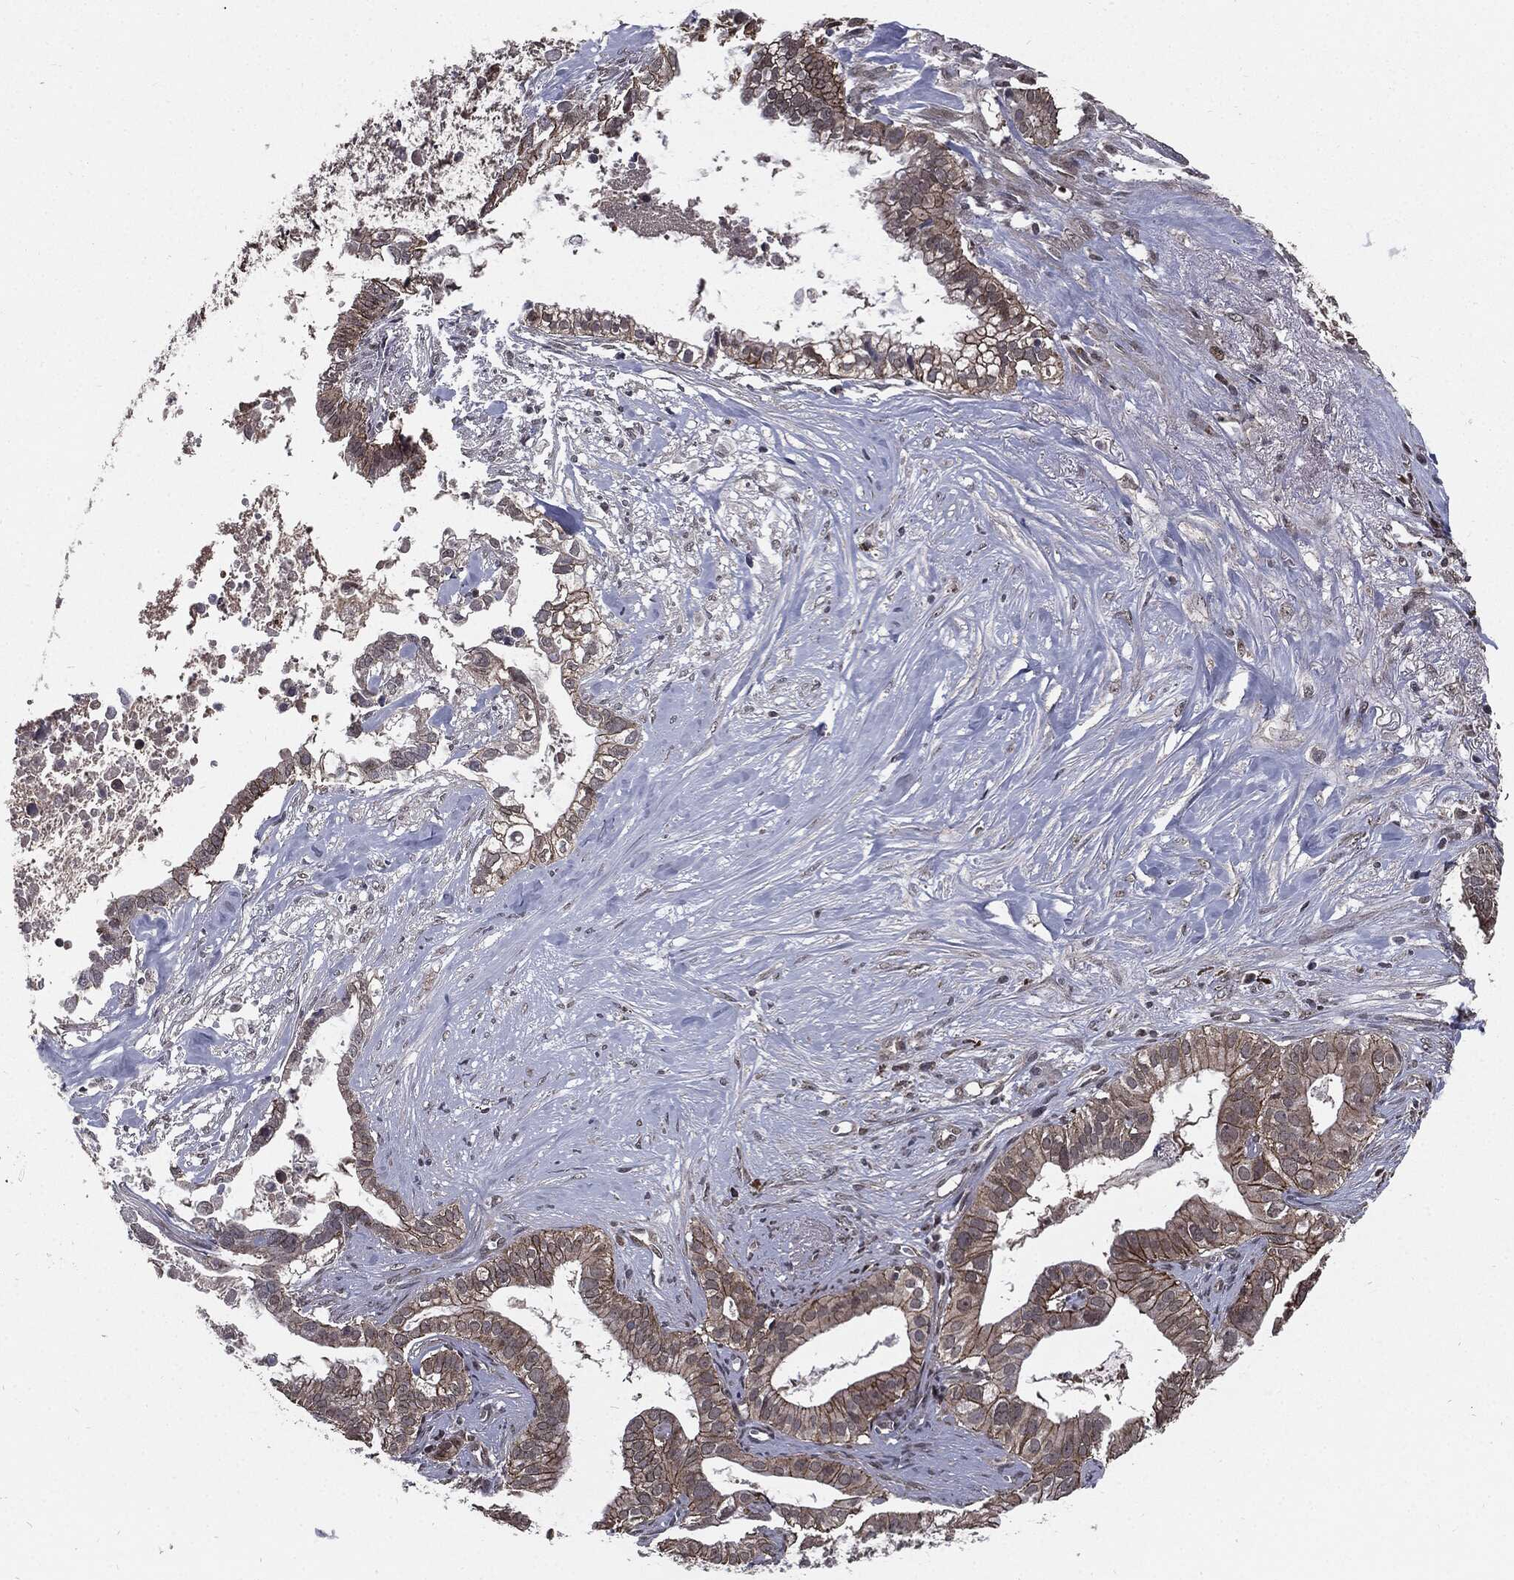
{"staining": {"intensity": "strong", "quantity": "<25%", "location": "cytoplasmic/membranous"}, "tissue": "pancreatic cancer", "cell_type": "Tumor cells", "image_type": "cancer", "snomed": [{"axis": "morphology", "description": "Adenocarcinoma, NOS"}, {"axis": "topography", "description": "Pancreas"}], "caption": "The micrograph displays staining of pancreatic adenocarcinoma, revealing strong cytoplasmic/membranous protein staining (brown color) within tumor cells. The staining was performed using DAB to visualize the protein expression in brown, while the nuclei were stained in blue with hematoxylin (Magnification: 20x).", "gene": "PTPA", "patient": {"sex": "male", "age": 61}}